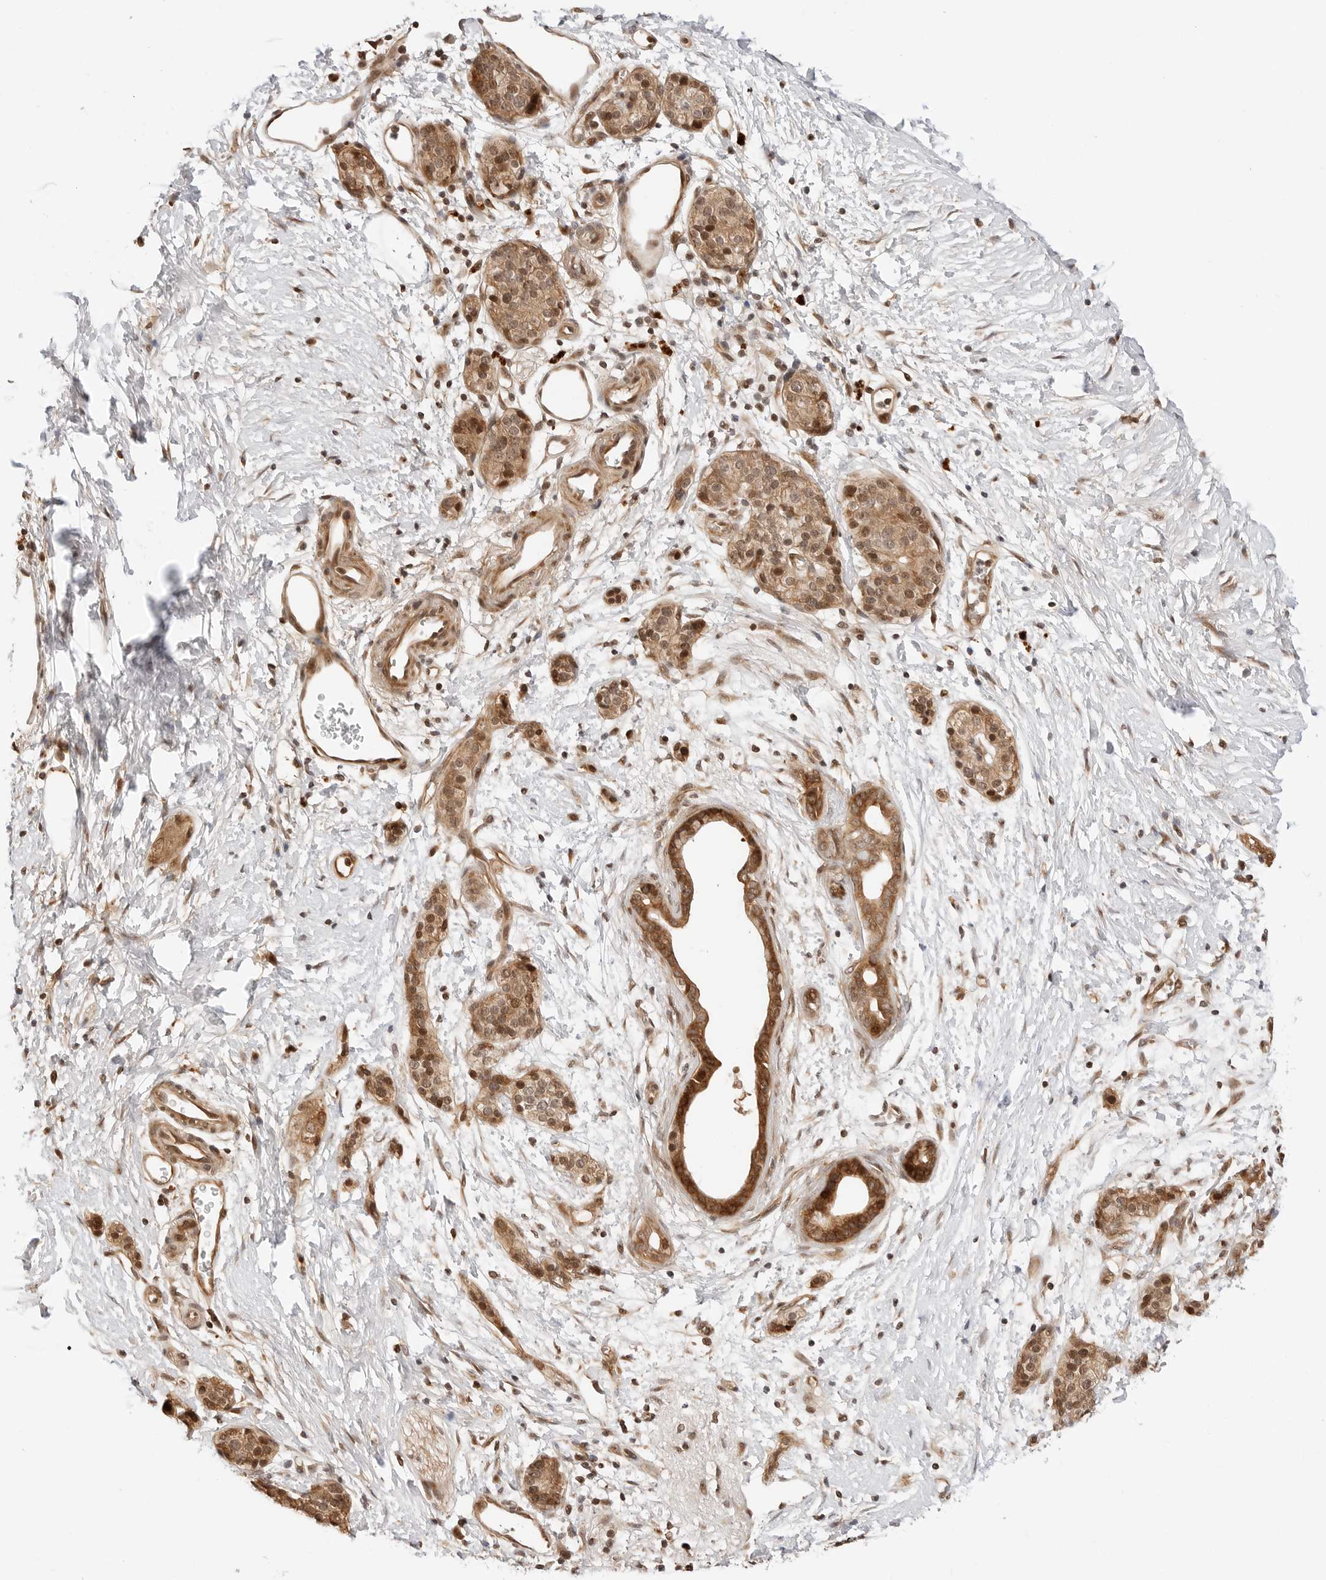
{"staining": {"intensity": "moderate", "quantity": ">75%", "location": "cytoplasmic/membranous,nuclear"}, "tissue": "pancreatic cancer", "cell_type": "Tumor cells", "image_type": "cancer", "snomed": [{"axis": "morphology", "description": "Adenocarcinoma, NOS"}, {"axis": "topography", "description": "Pancreas"}], "caption": "Immunohistochemistry (IHC) photomicrograph of pancreatic adenocarcinoma stained for a protein (brown), which shows medium levels of moderate cytoplasmic/membranous and nuclear staining in about >75% of tumor cells.", "gene": "GEM", "patient": {"sex": "male", "age": 50}}